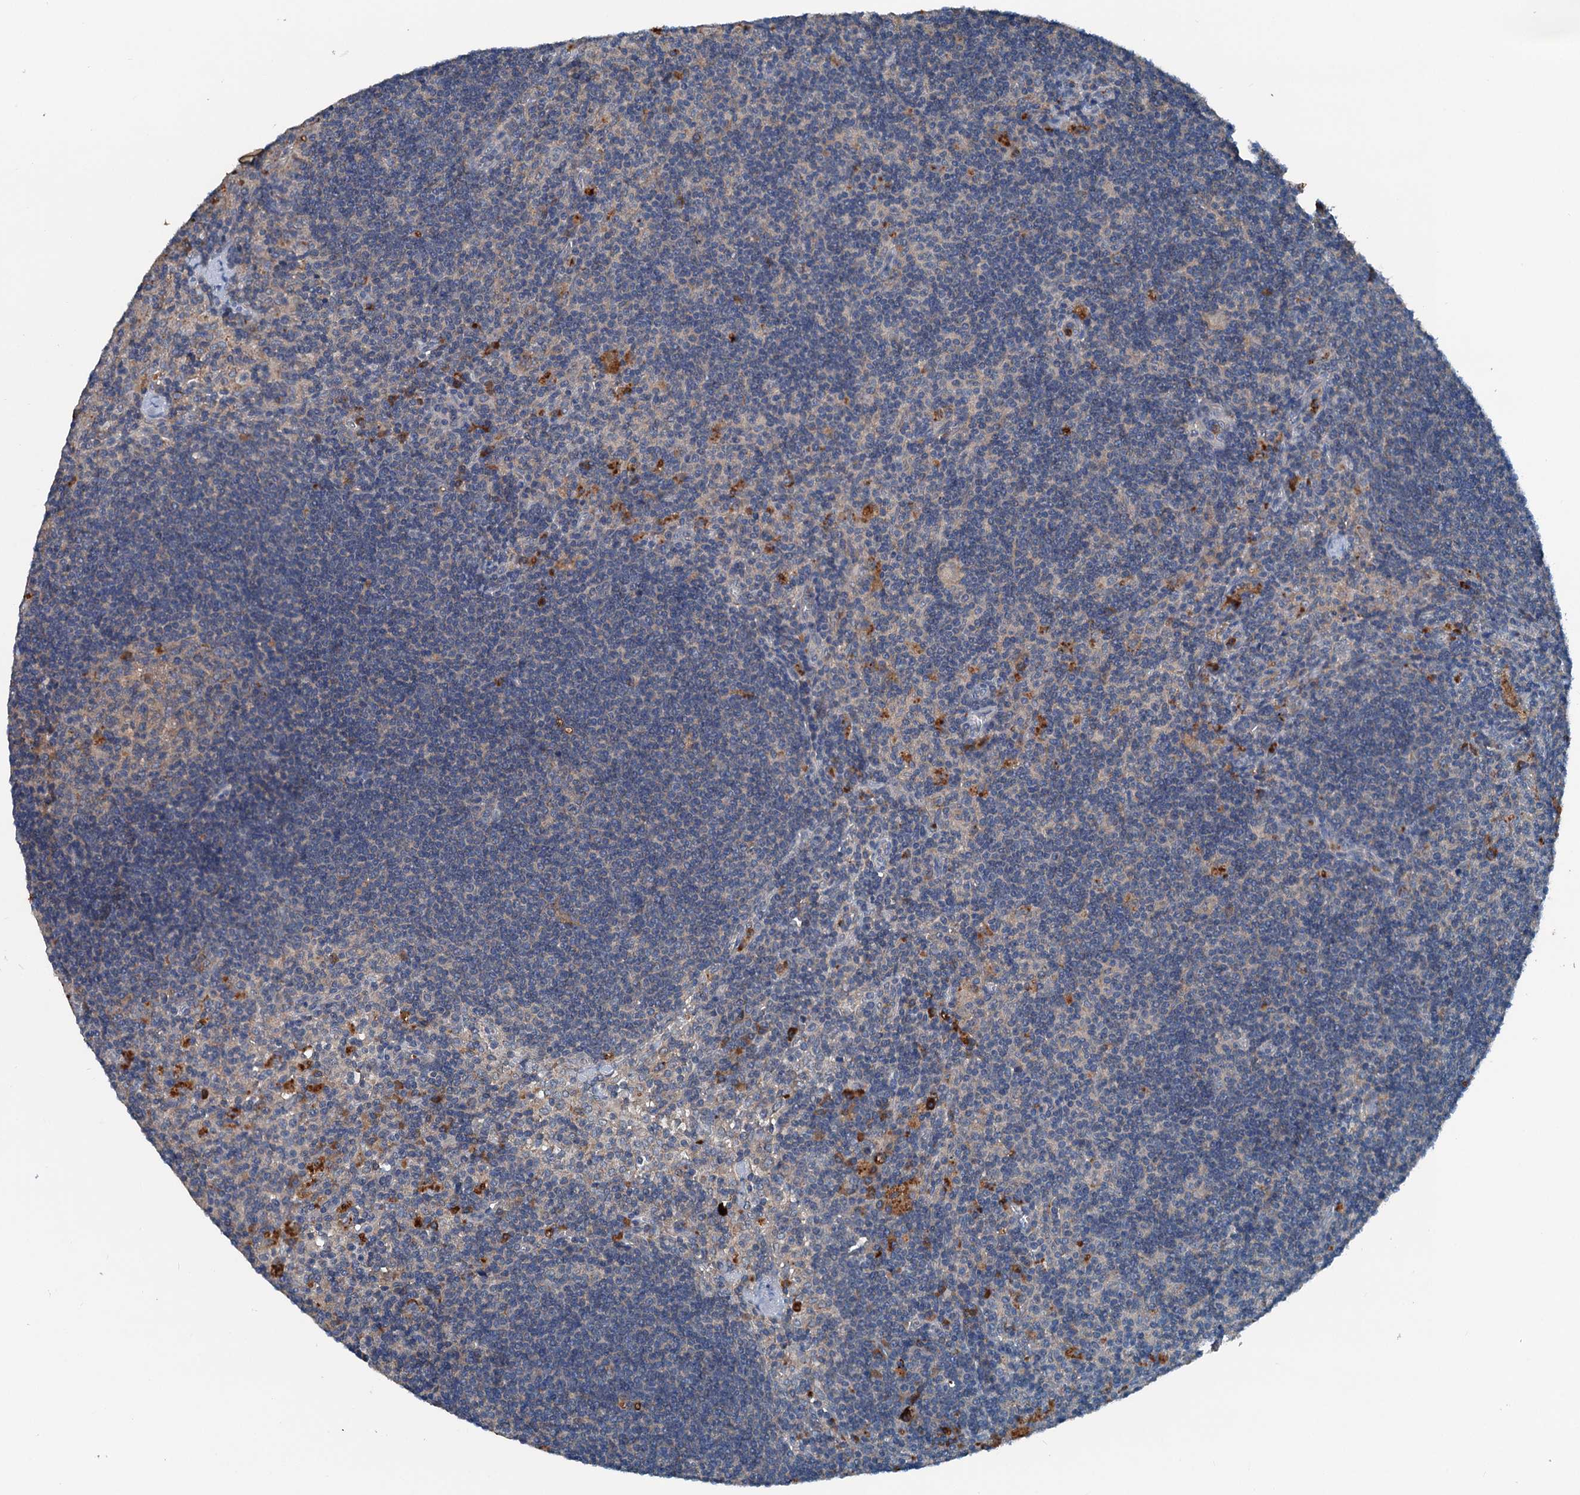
{"staining": {"intensity": "negative", "quantity": "none", "location": "none"}, "tissue": "lymph node", "cell_type": "Germinal center cells", "image_type": "normal", "snomed": [{"axis": "morphology", "description": "Normal tissue, NOS"}, {"axis": "topography", "description": "Lymph node"}], "caption": "A high-resolution photomicrograph shows immunohistochemistry (IHC) staining of benign lymph node, which reveals no significant expression in germinal center cells. The staining was performed using DAB (3,3'-diaminobenzidine) to visualize the protein expression in brown, while the nuclei were stained in blue with hematoxylin (Magnification: 20x).", "gene": "PDSS1", "patient": {"sex": "male", "age": 69}}